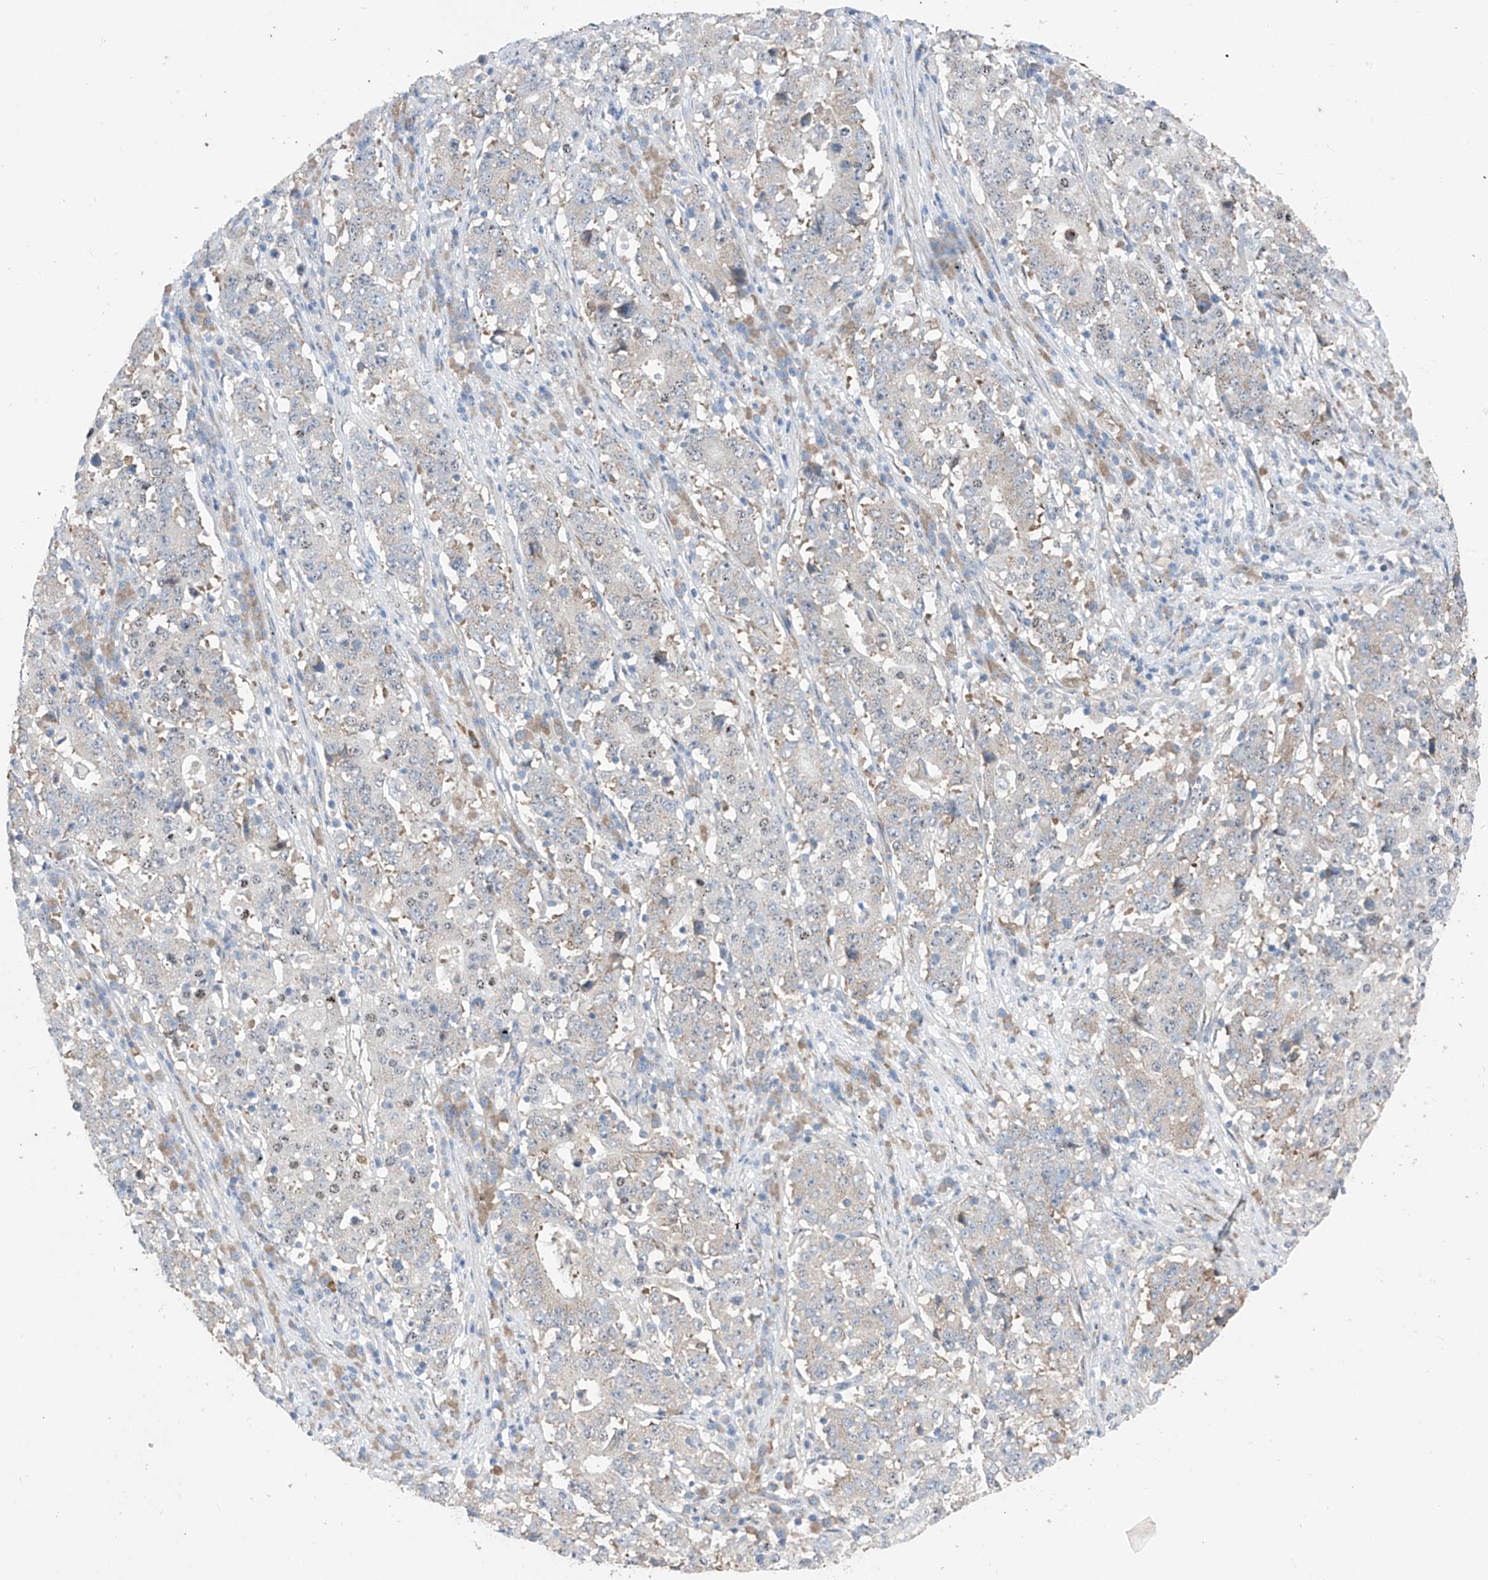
{"staining": {"intensity": "weak", "quantity": "<25%", "location": "cytoplasmic/membranous,nuclear"}, "tissue": "stomach cancer", "cell_type": "Tumor cells", "image_type": "cancer", "snomed": [{"axis": "morphology", "description": "Adenocarcinoma, NOS"}, {"axis": "topography", "description": "Stomach"}], "caption": "A micrograph of human adenocarcinoma (stomach) is negative for staining in tumor cells.", "gene": "RPL4", "patient": {"sex": "male", "age": 59}}